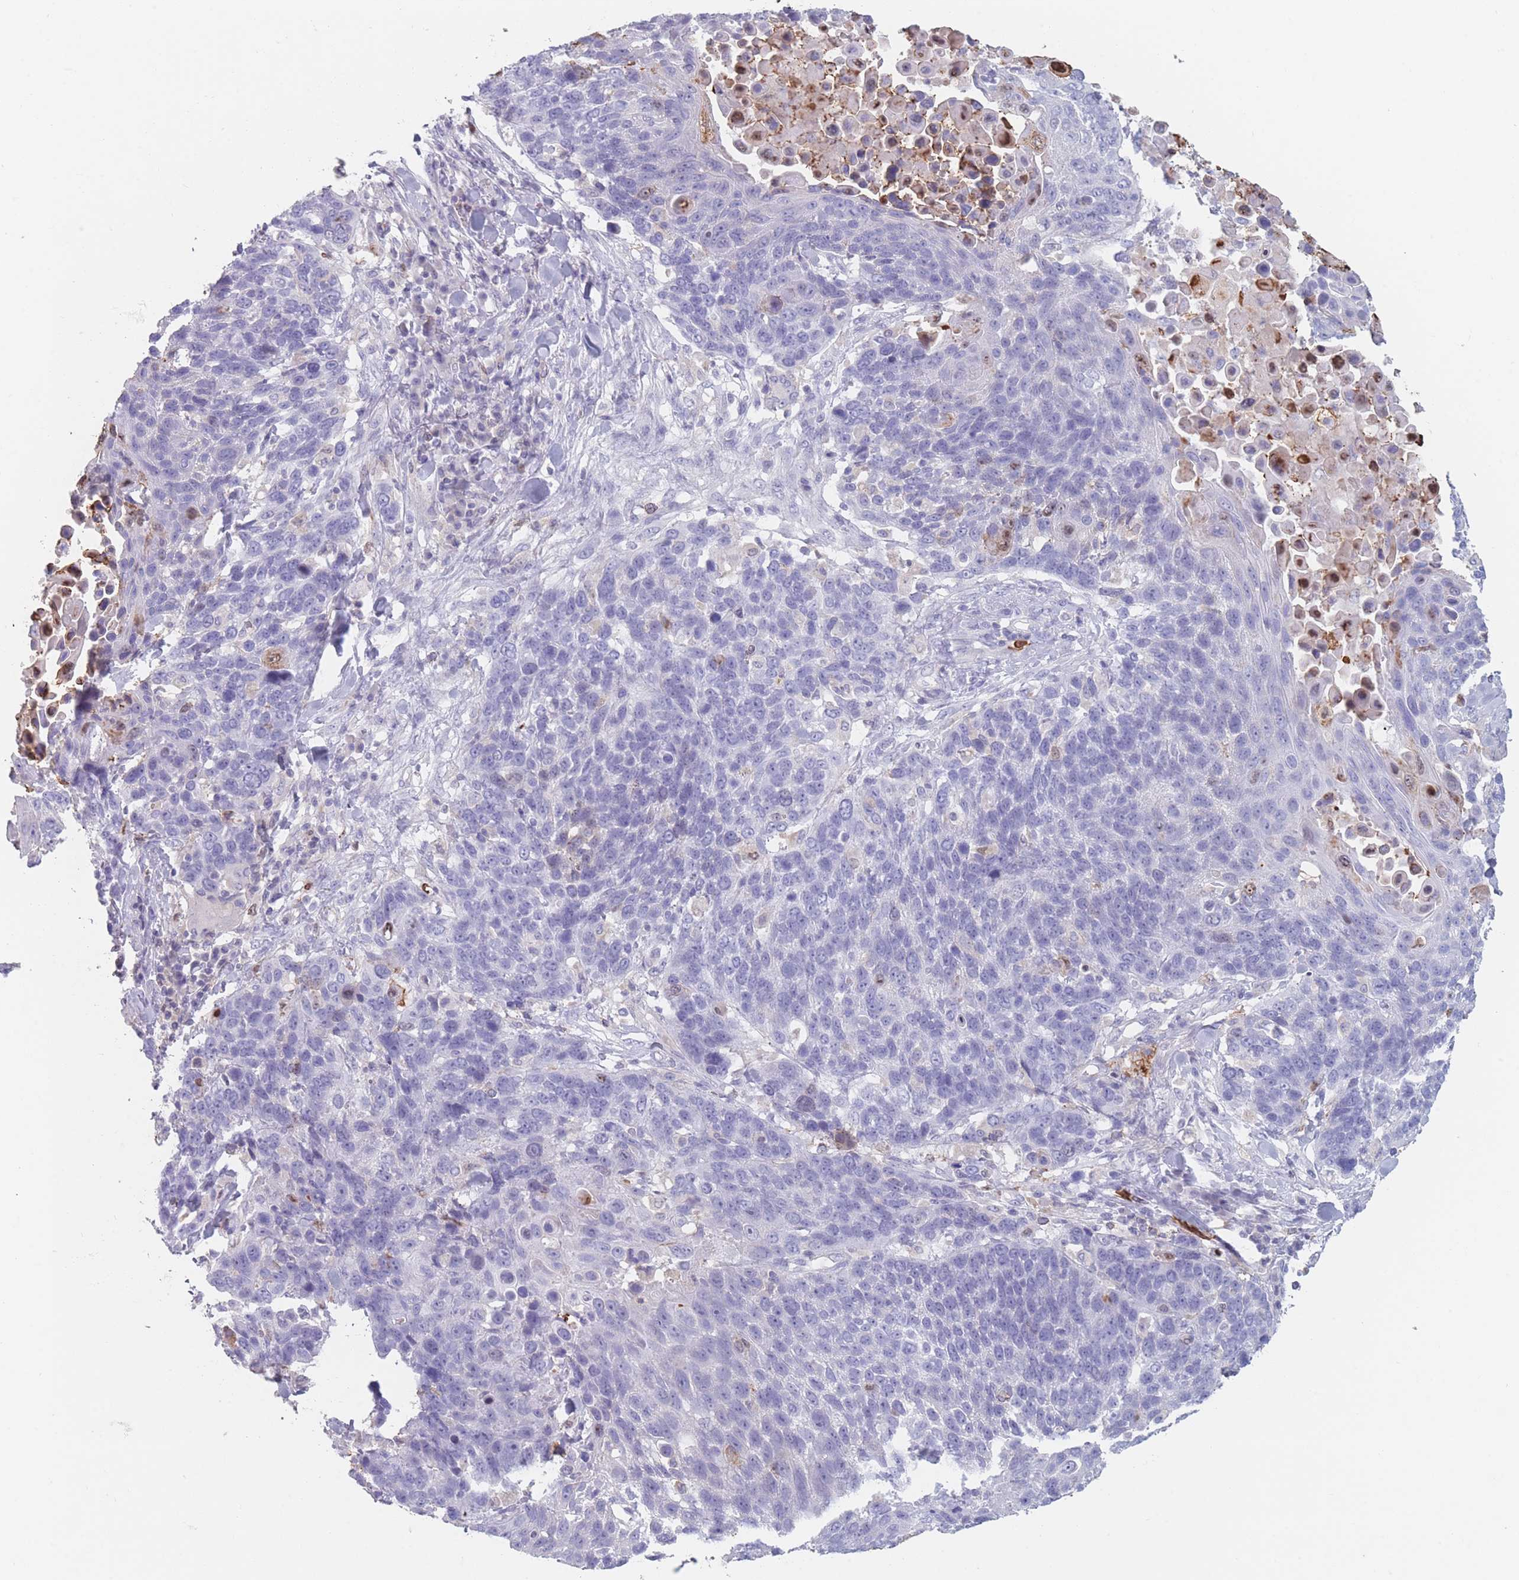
{"staining": {"intensity": "negative", "quantity": "none", "location": "none"}, "tissue": "lung cancer", "cell_type": "Tumor cells", "image_type": "cancer", "snomed": [{"axis": "morphology", "description": "Squamous cell carcinoma, NOS"}, {"axis": "topography", "description": "Lung"}], "caption": "Immunohistochemistry (IHC) micrograph of lung cancer stained for a protein (brown), which shows no expression in tumor cells.", "gene": "ATP1A3", "patient": {"sex": "male", "age": 66}}